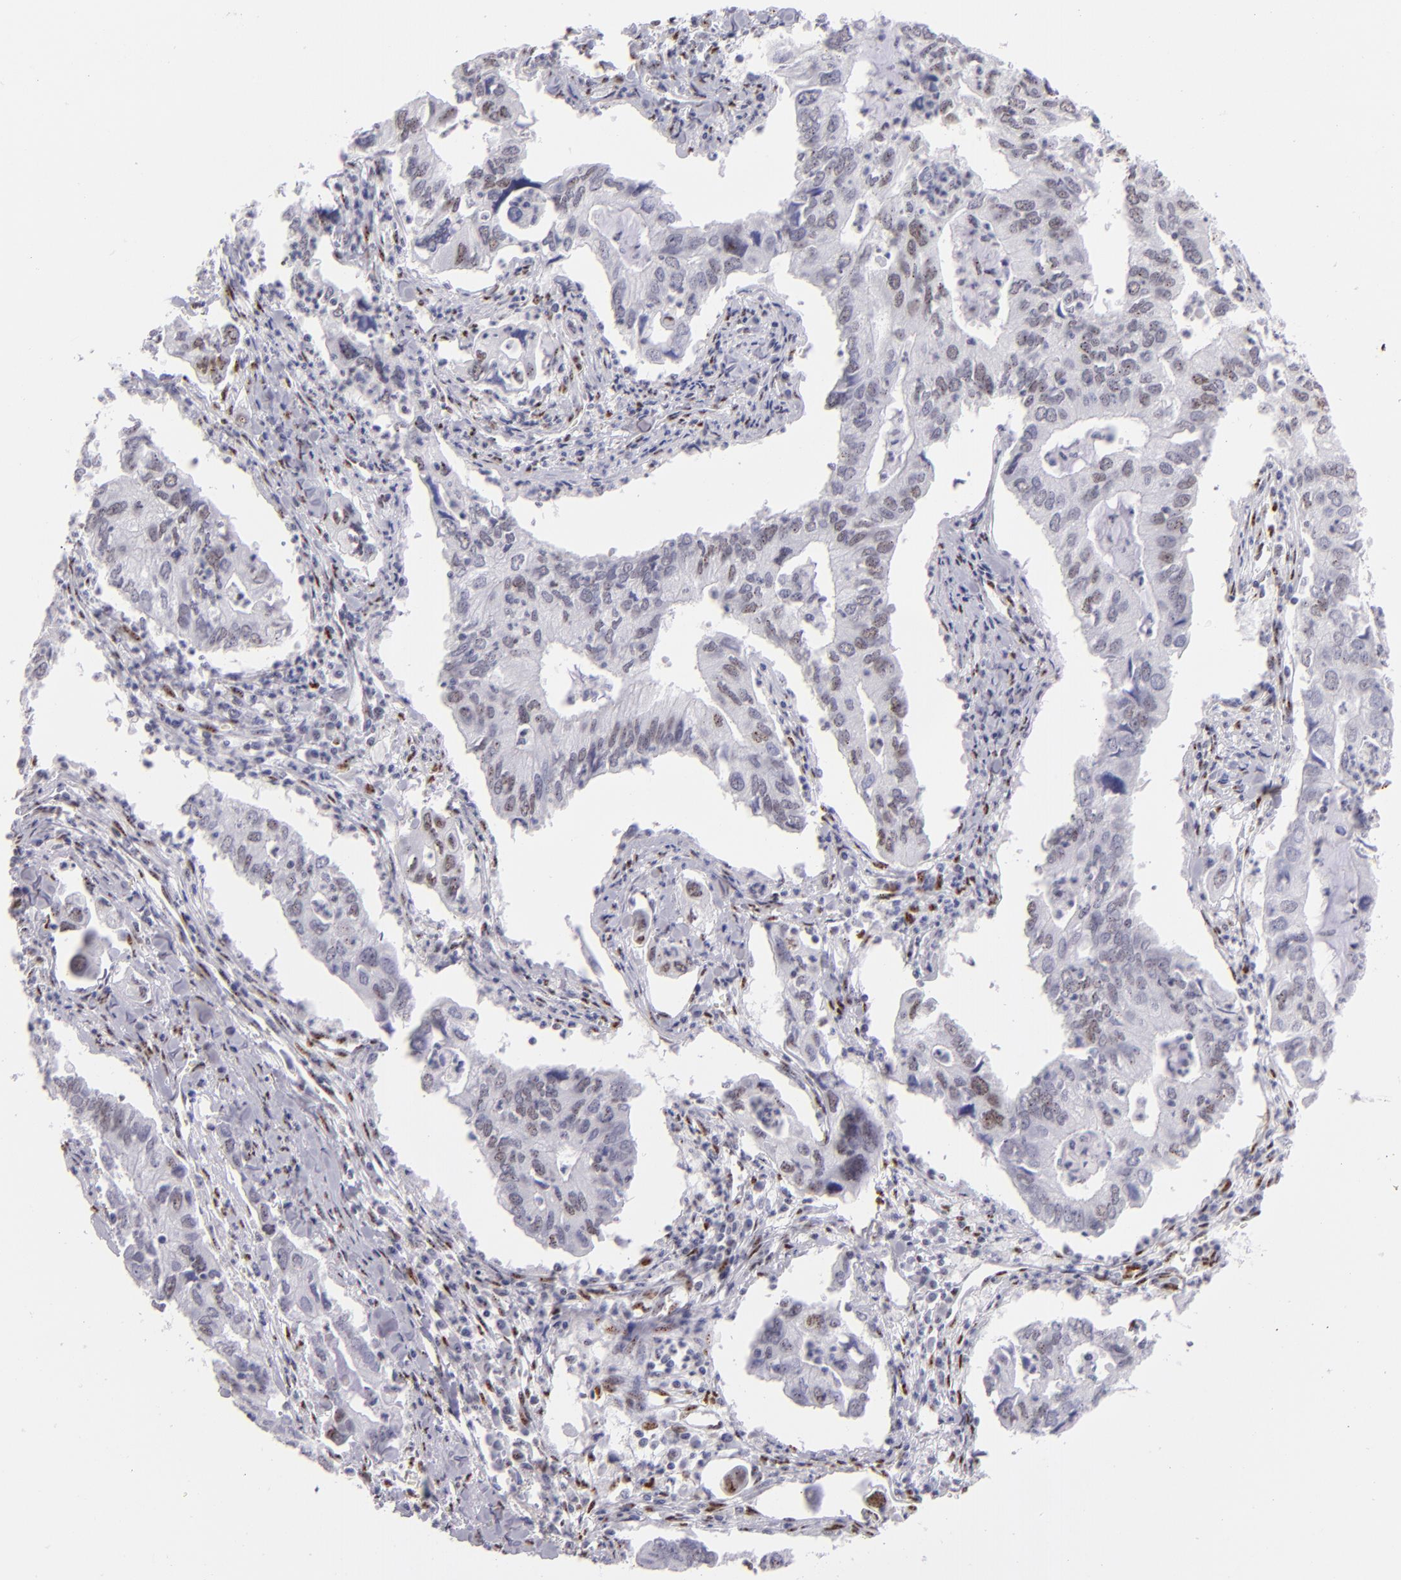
{"staining": {"intensity": "moderate", "quantity": ">75%", "location": "nuclear"}, "tissue": "lung cancer", "cell_type": "Tumor cells", "image_type": "cancer", "snomed": [{"axis": "morphology", "description": "Adenocarcinoma, NOS"}, {"axis": "topography", "description": "Lung"}], "caption": "This photomicrograph exhibits adenocarcinoma (lung) stained with IHC to label a protein in brown. The nuclear of tumor cells show moderate positivity for the protein. Nuclei are counter-stained blue.", "gene": "TOP3A", "patient": {"sex": "male", "age": 48}}